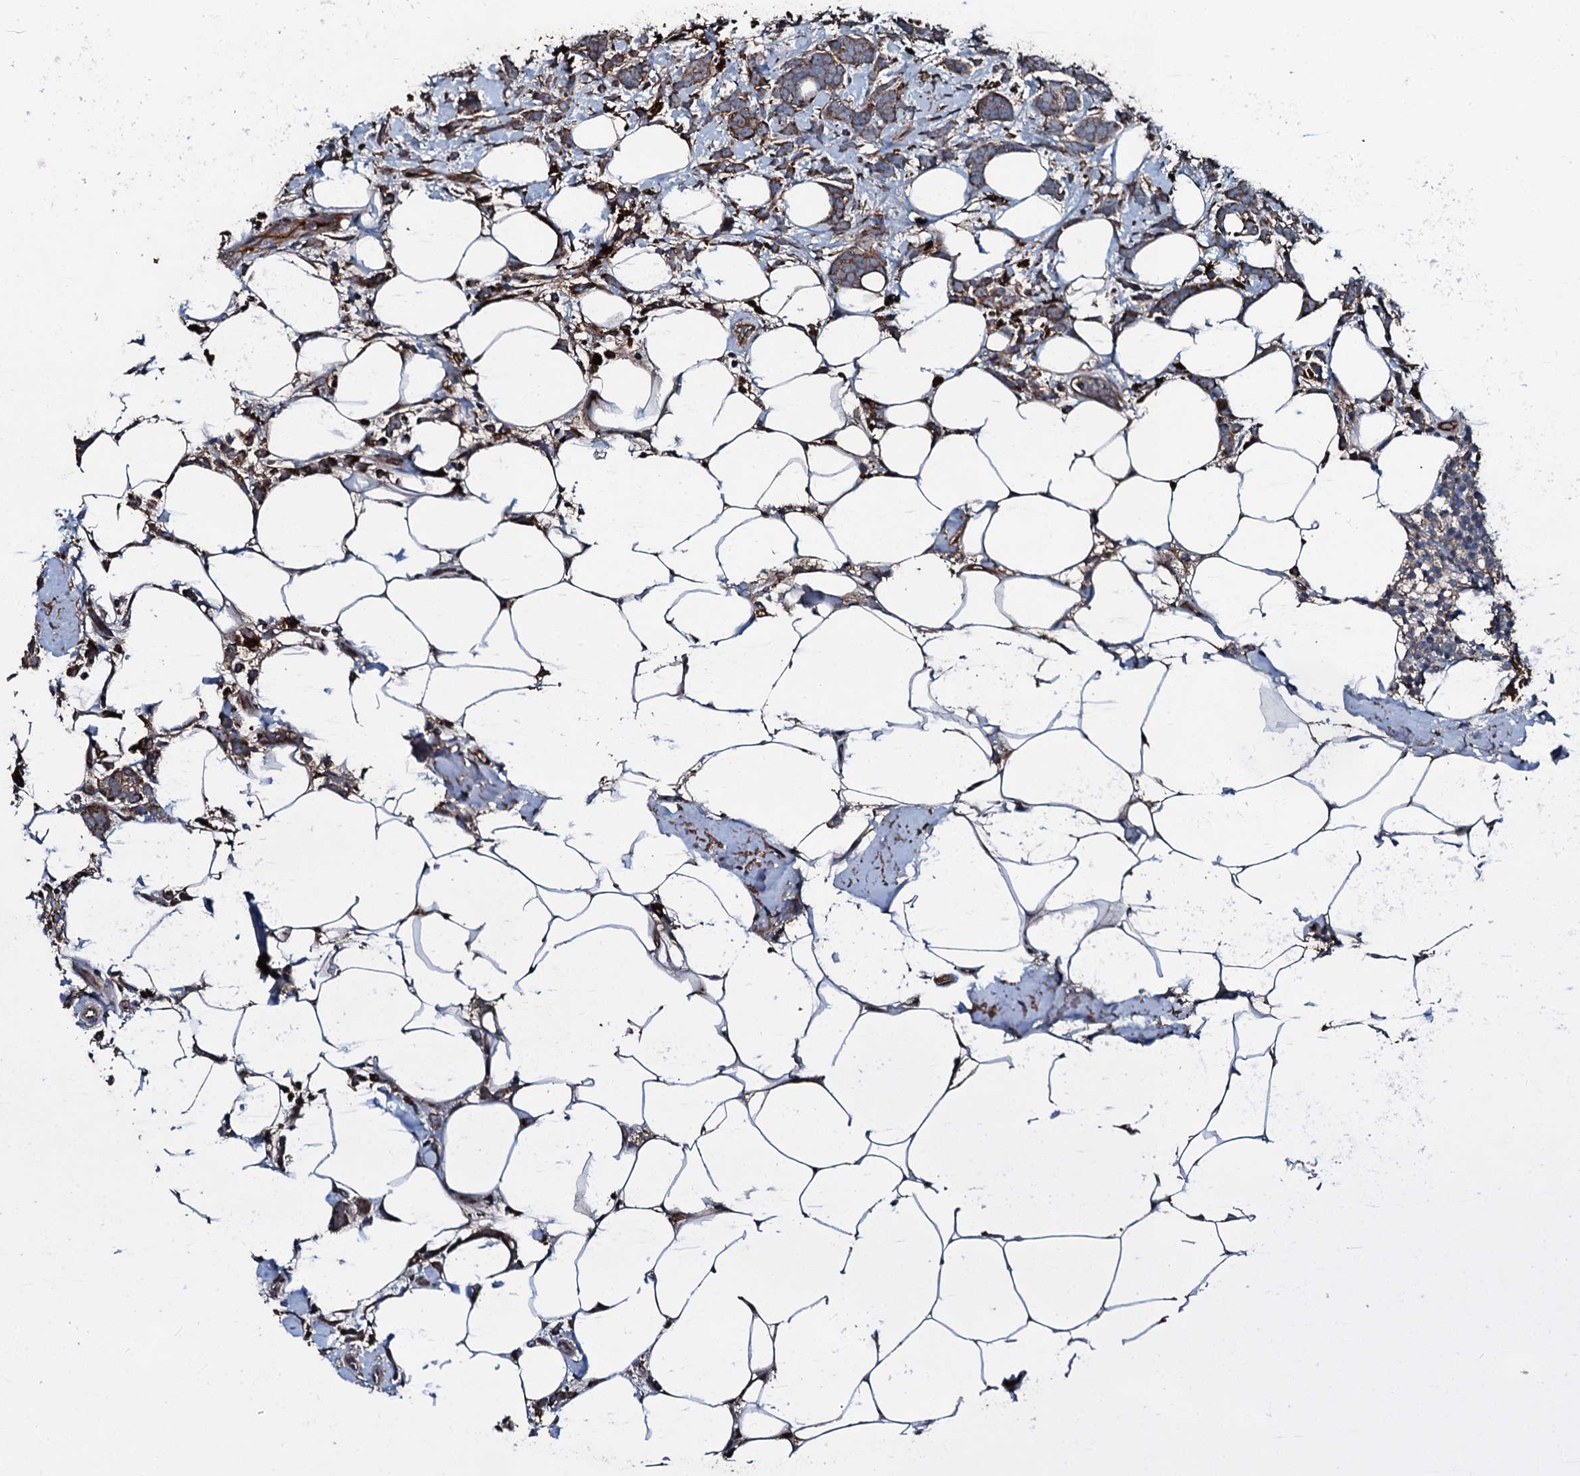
{"staining": {"intensity": "moderate", "quantity": ">75%", "location": "cytoplasmic/membranous"}, "tissue": "breast cancer", "cell_type": "Tumor cells", "image_type": "cancer", "snomed": [{"axis": "morphology", "description": "Lobular carcinoma"}, {"axis": "topography", "description": "Breast"}], "caption": "High-power microscopy captured an immunohistochemistry (IHC) image of breast lobular carcinoma, revealing moderate cytoplasmic/membranous positivity in about >75% of tumor cells.", "gene": "AARS1", "patient": {"sex": "female", "age": 58}}